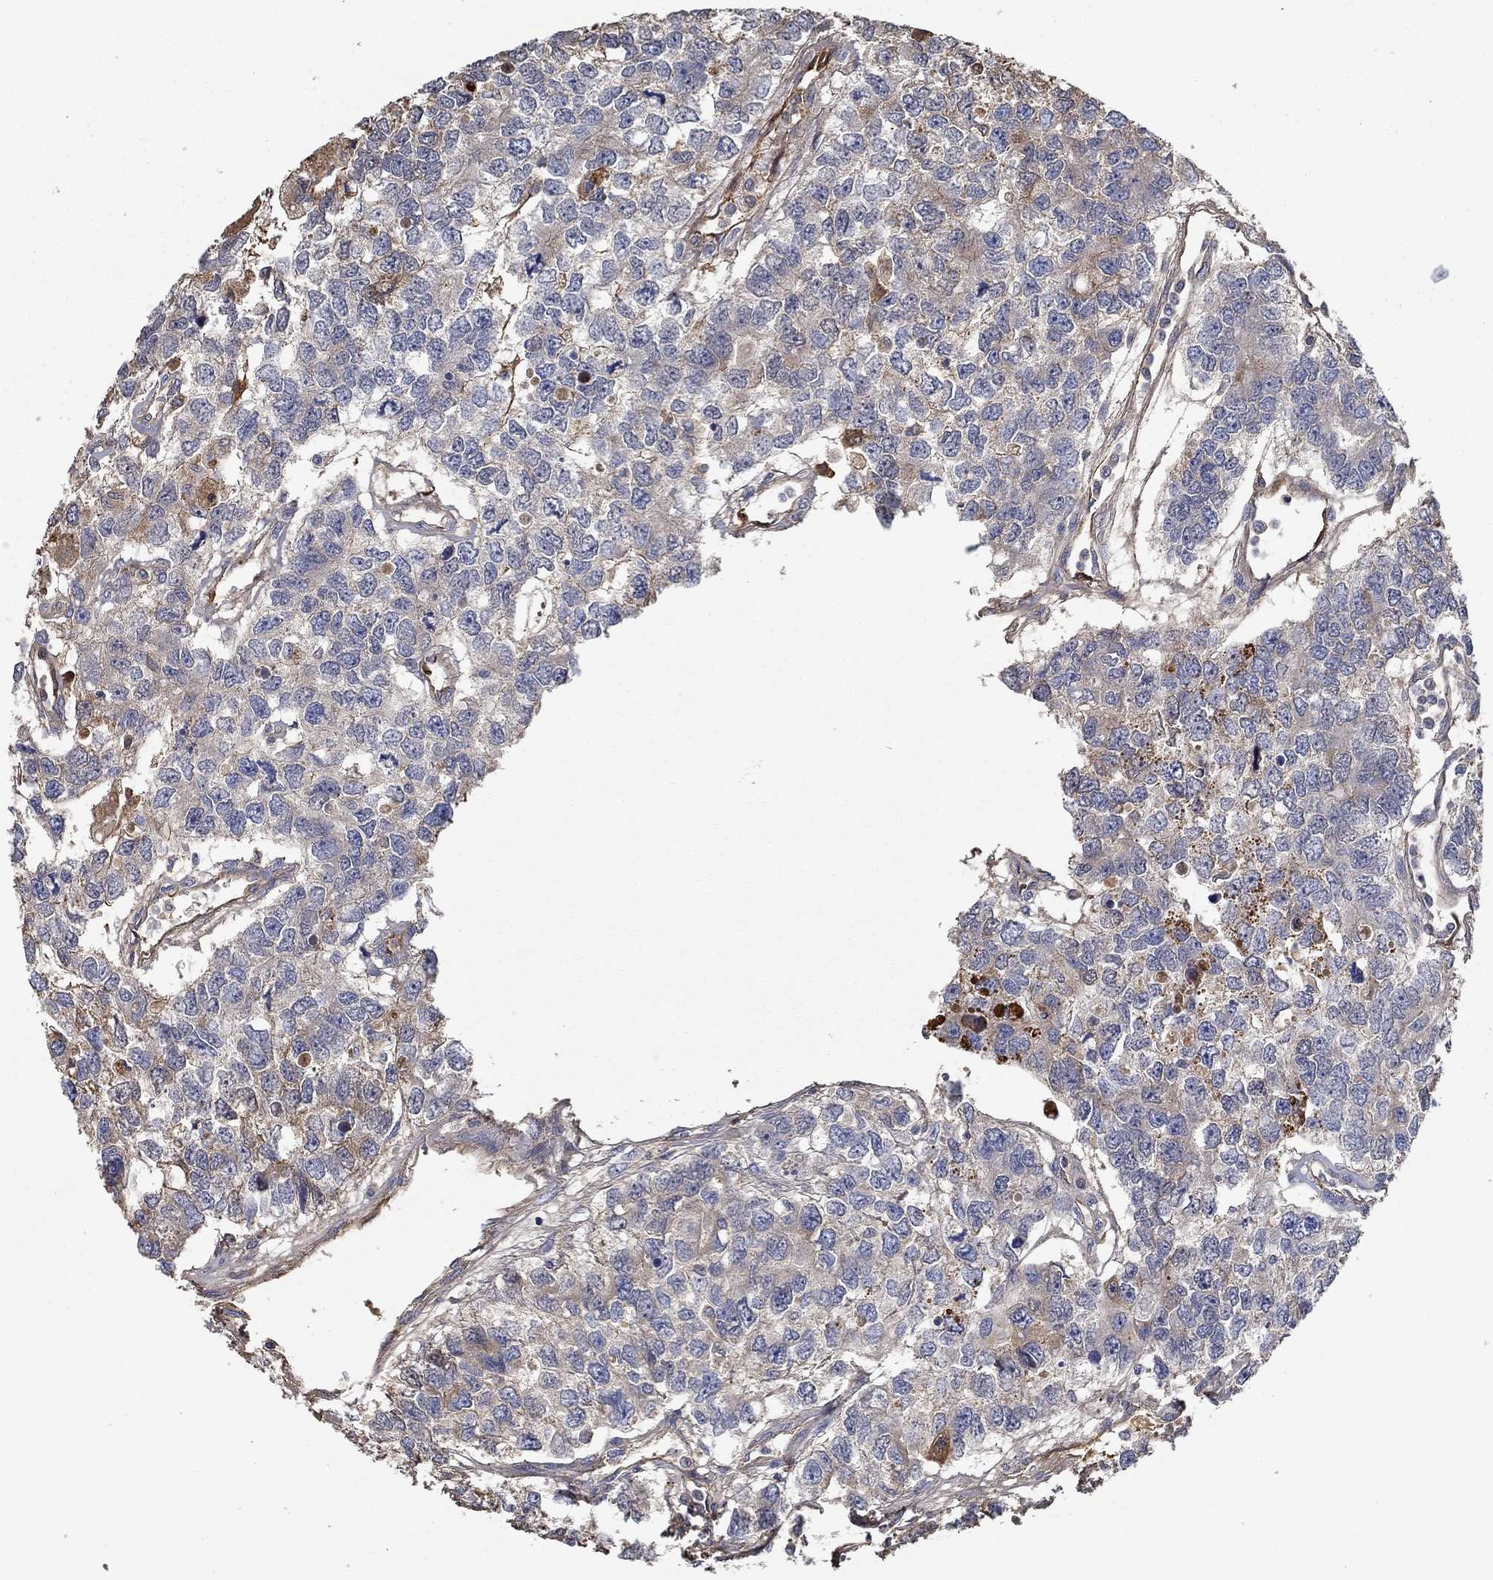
{"staining": {"intensity": "negative", "quantity": "none", "location": "none"}, "tissue": "testis cancer", "cell_type": "Tumor cells", "image_type": "cancer", "snomed": [{"axis": "morphology", "description": "Seminoma, NOS"}, {"axis": "topography", "description": "Testis"}], "caption": "High magnification brightfield microscopy of testis cancer stained with DAB (3,3'-diaminobenzidine) (brown) and counterstained with hematoxylin (blue): tumor cells show no significant staining.", "gene": "IL10", "patient": {"sex": "male", "age": 52}}